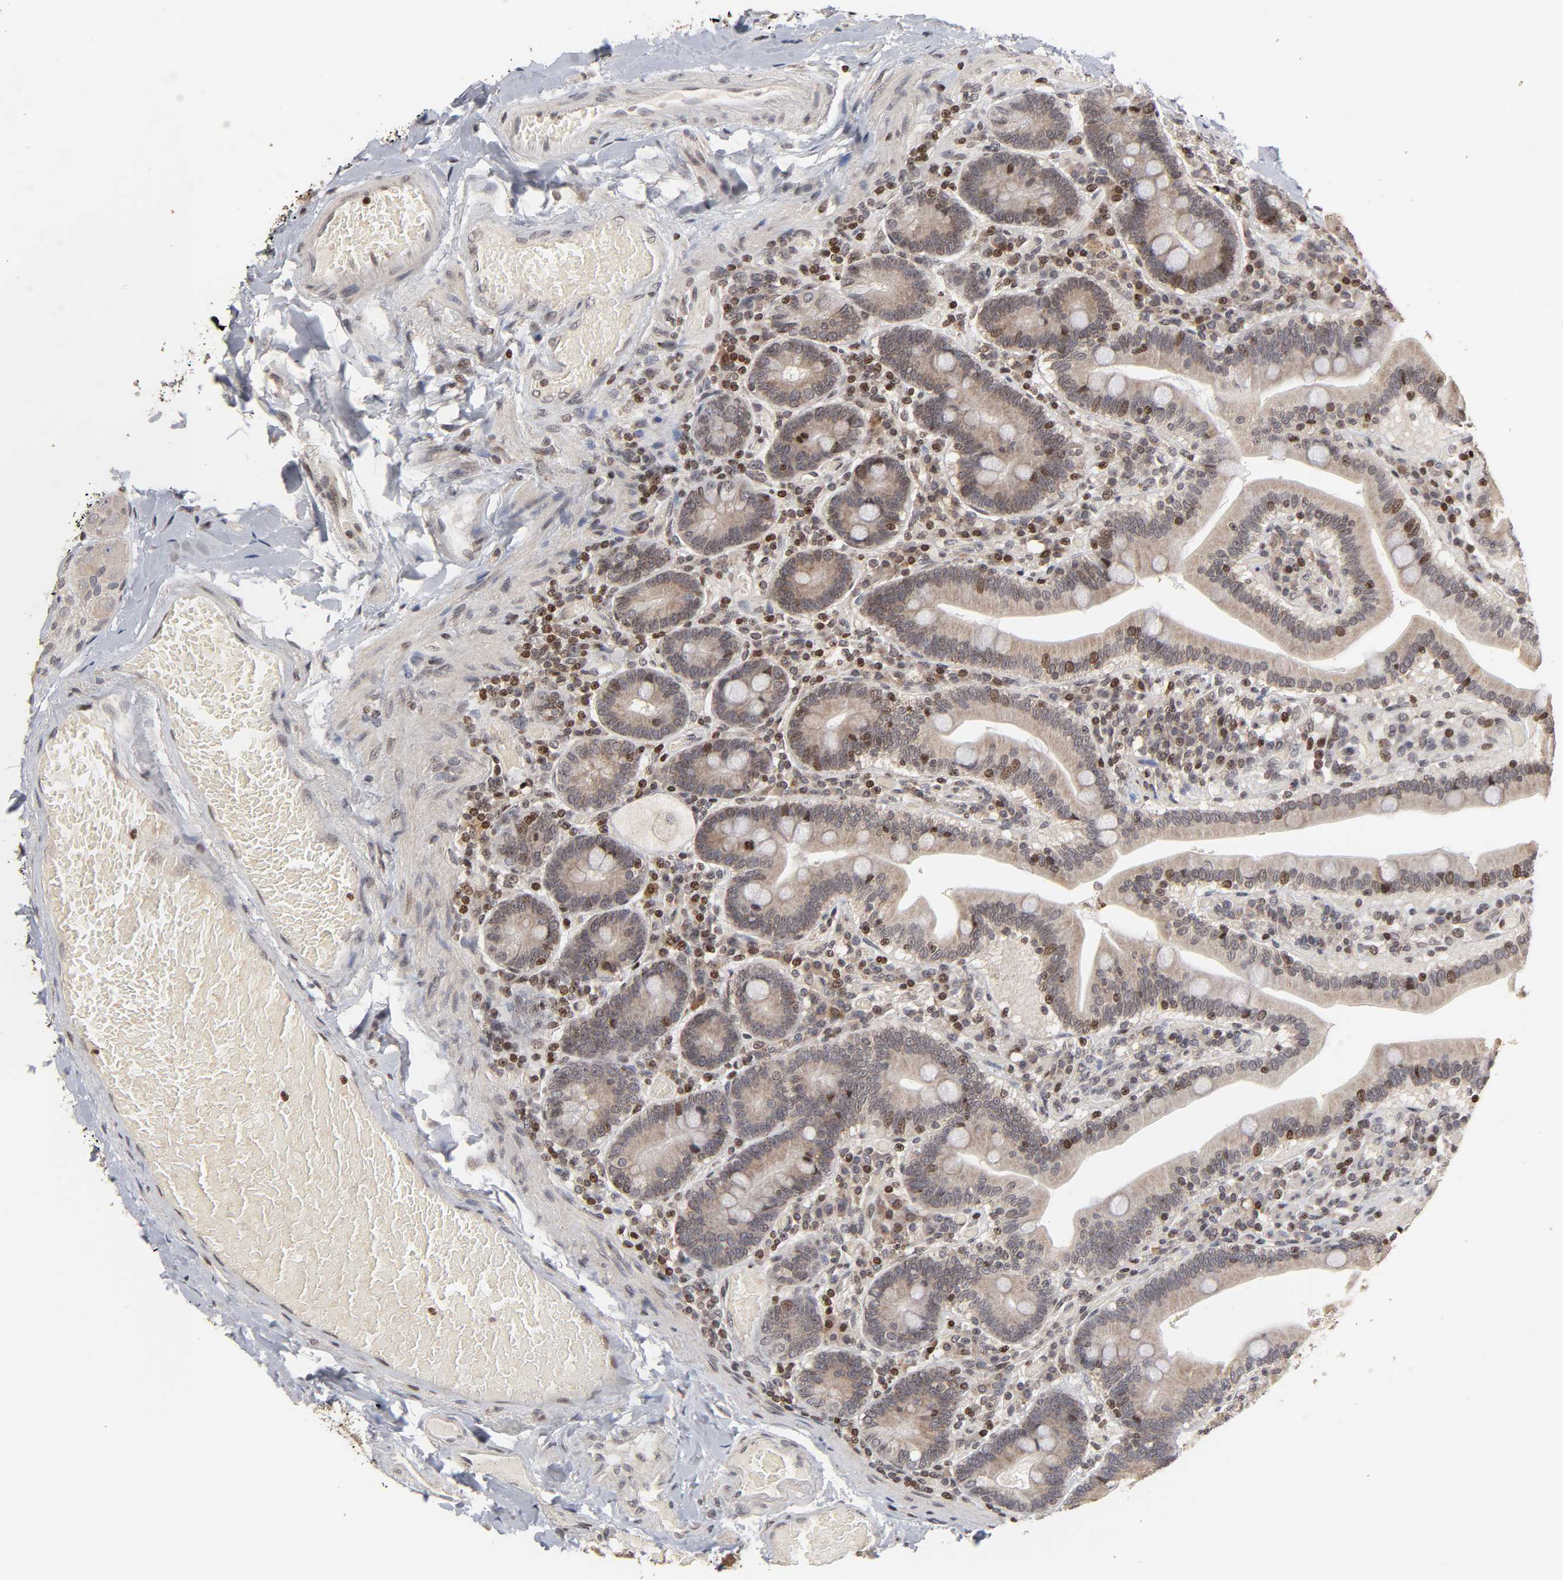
{"staining": {"intensity": "moderate", "quantity": "25%-75%", "location": "nuclear"}, "tissue": "duodenum", "cell_type": "Glandular cells", "image_type": "normal", "snomed": [{"axis": "morphology", "description": "Normal tissue, NOS"}, {"axis": "topography", "description": "Duodenum"}], "caption": "Normal duodenum displays moderate nuclear staining in about 25%-75% of glandular cells, visualized by immunohistochemistry. (IHC, brightfield microscopy, high magnification).", "gene": "ZNF473", "patient": {"sex": "male", "age": 66}}